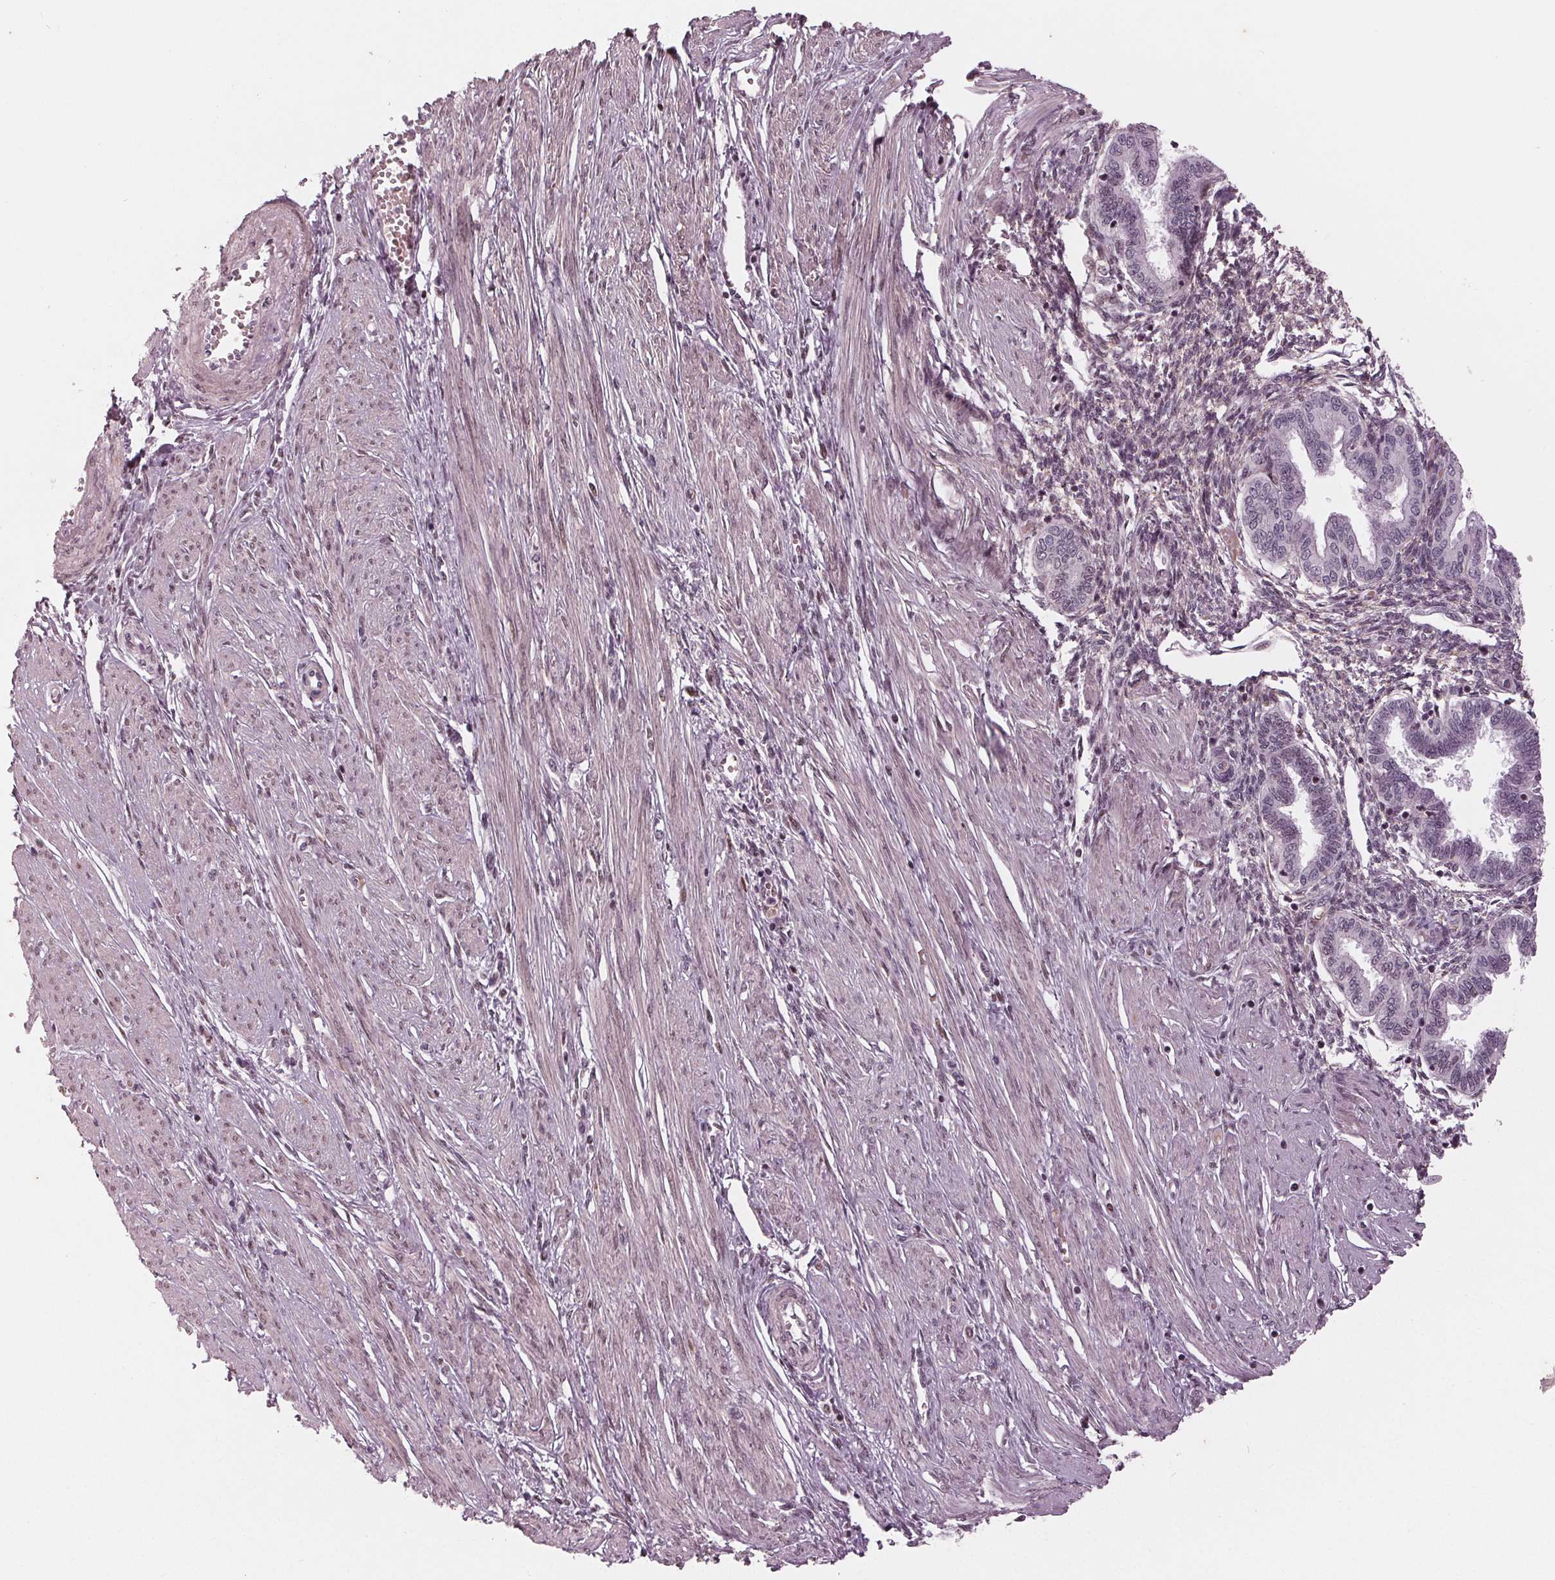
{"staining": {"intensity": "negative", "quantity": "none", "location": "none"}, "tissue": "endometrium", "cell_type": "Cells in endometrial stroma", "image_type": "normal", "snomed": [{"axis": "morphology", "description": "Normal tissue, NOS"}, {"axis": "topography", "description": "Endometrium"}], "caption": "The micrograph demonstrates no staining of cells in endometrial stroma in benign endometrium.", "gene": "DNMT3L", "patient": {"sex": "female", "age": 33}}